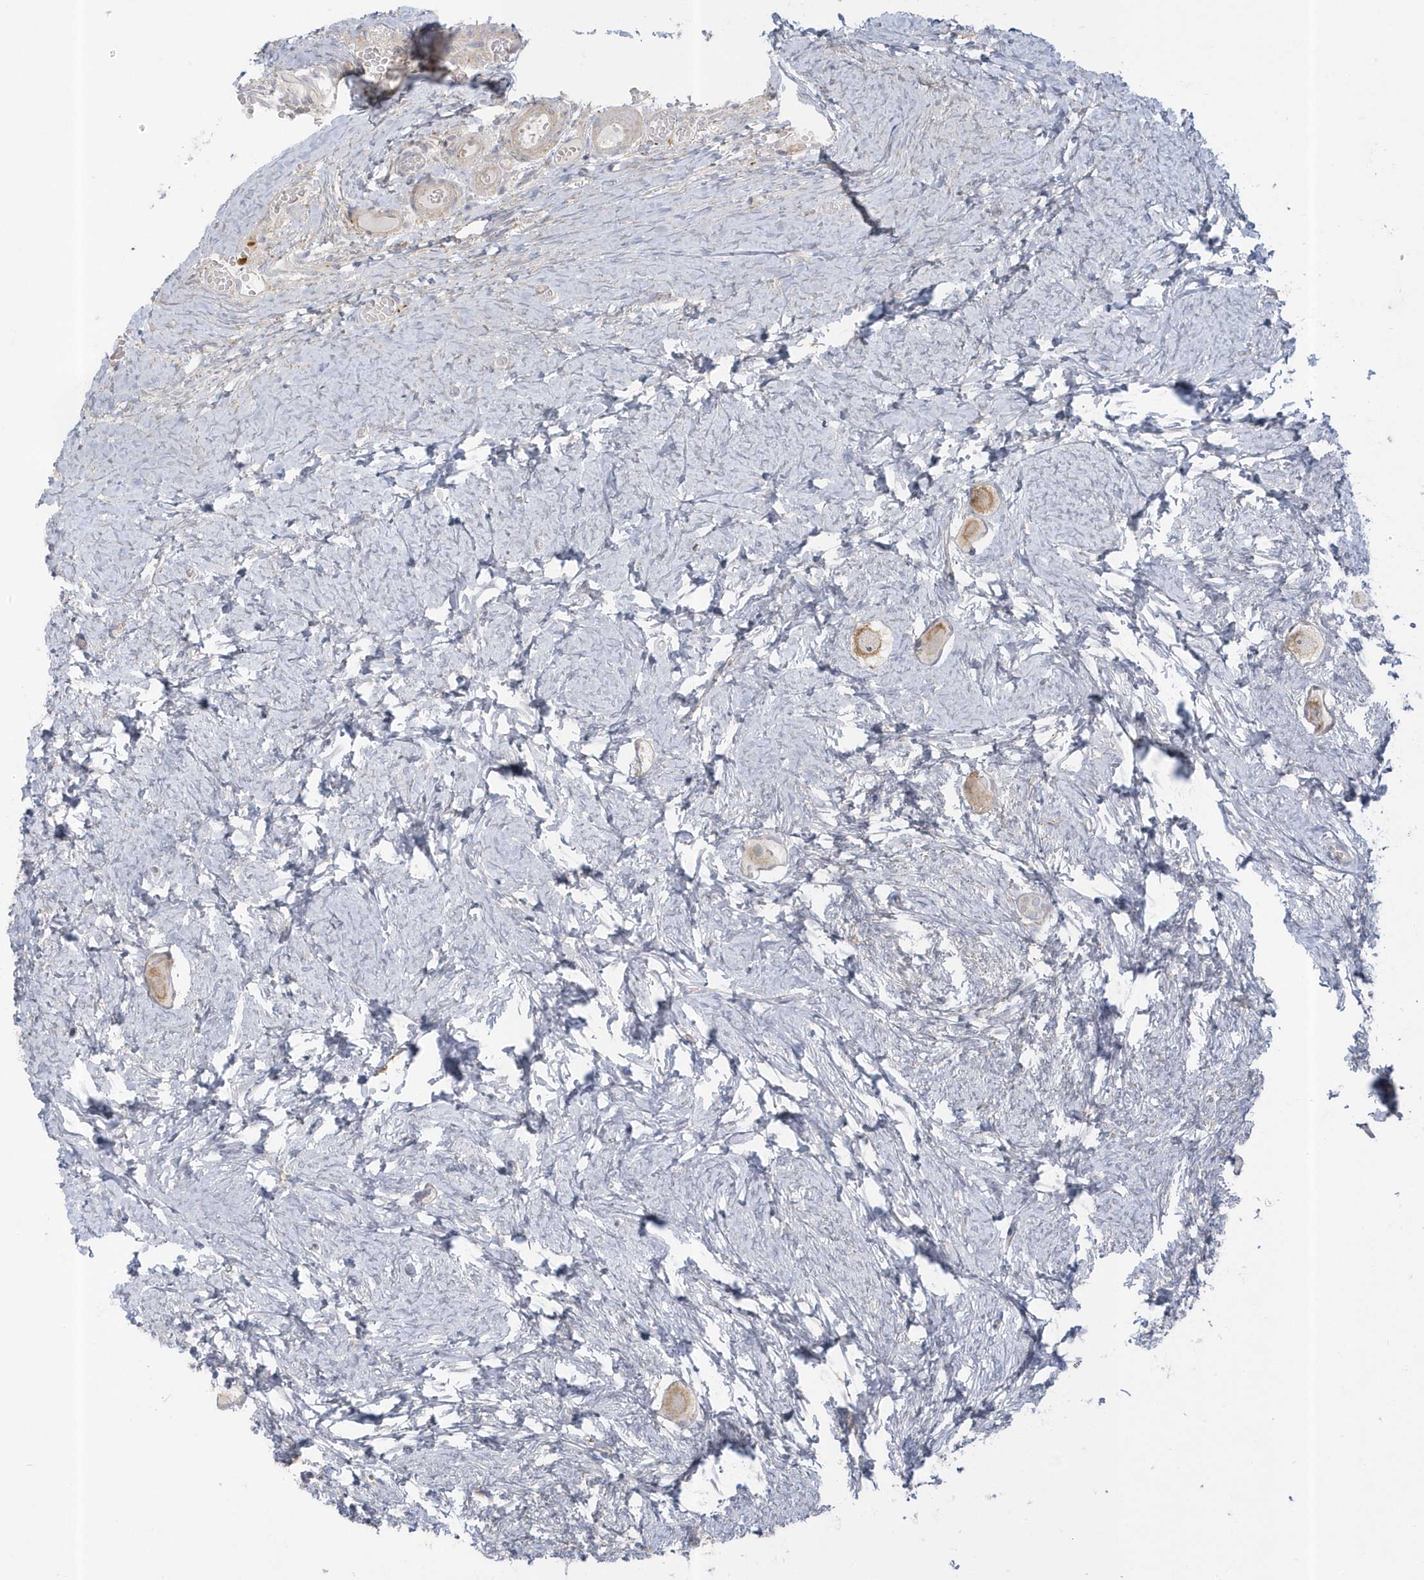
{"staining": {"intensity": "moderate", "quantity": ">75%", "location": "cytoplasmic/membranous"}, "tissue": "ovary", "cell_type": "Follicle cells", "image_type": "normal", "snomed": [{"axis": "morphology", "description": "Normal tissue, NOS"}, {"axis": "topography", "description": "Ovary"}], "caption": "Follicle cells display medium levels of moderate cytoplasmic/membranous expression in about >75% of cells in unremarkable ovary. (Stains: DAB (3,3'-diaminobenzidine) in brown, nuclei in blue, Microscopy: brightfield microscopy at high magnification).", "gene": "NAF1", "patient": {"sex": "female", "age": 27}}